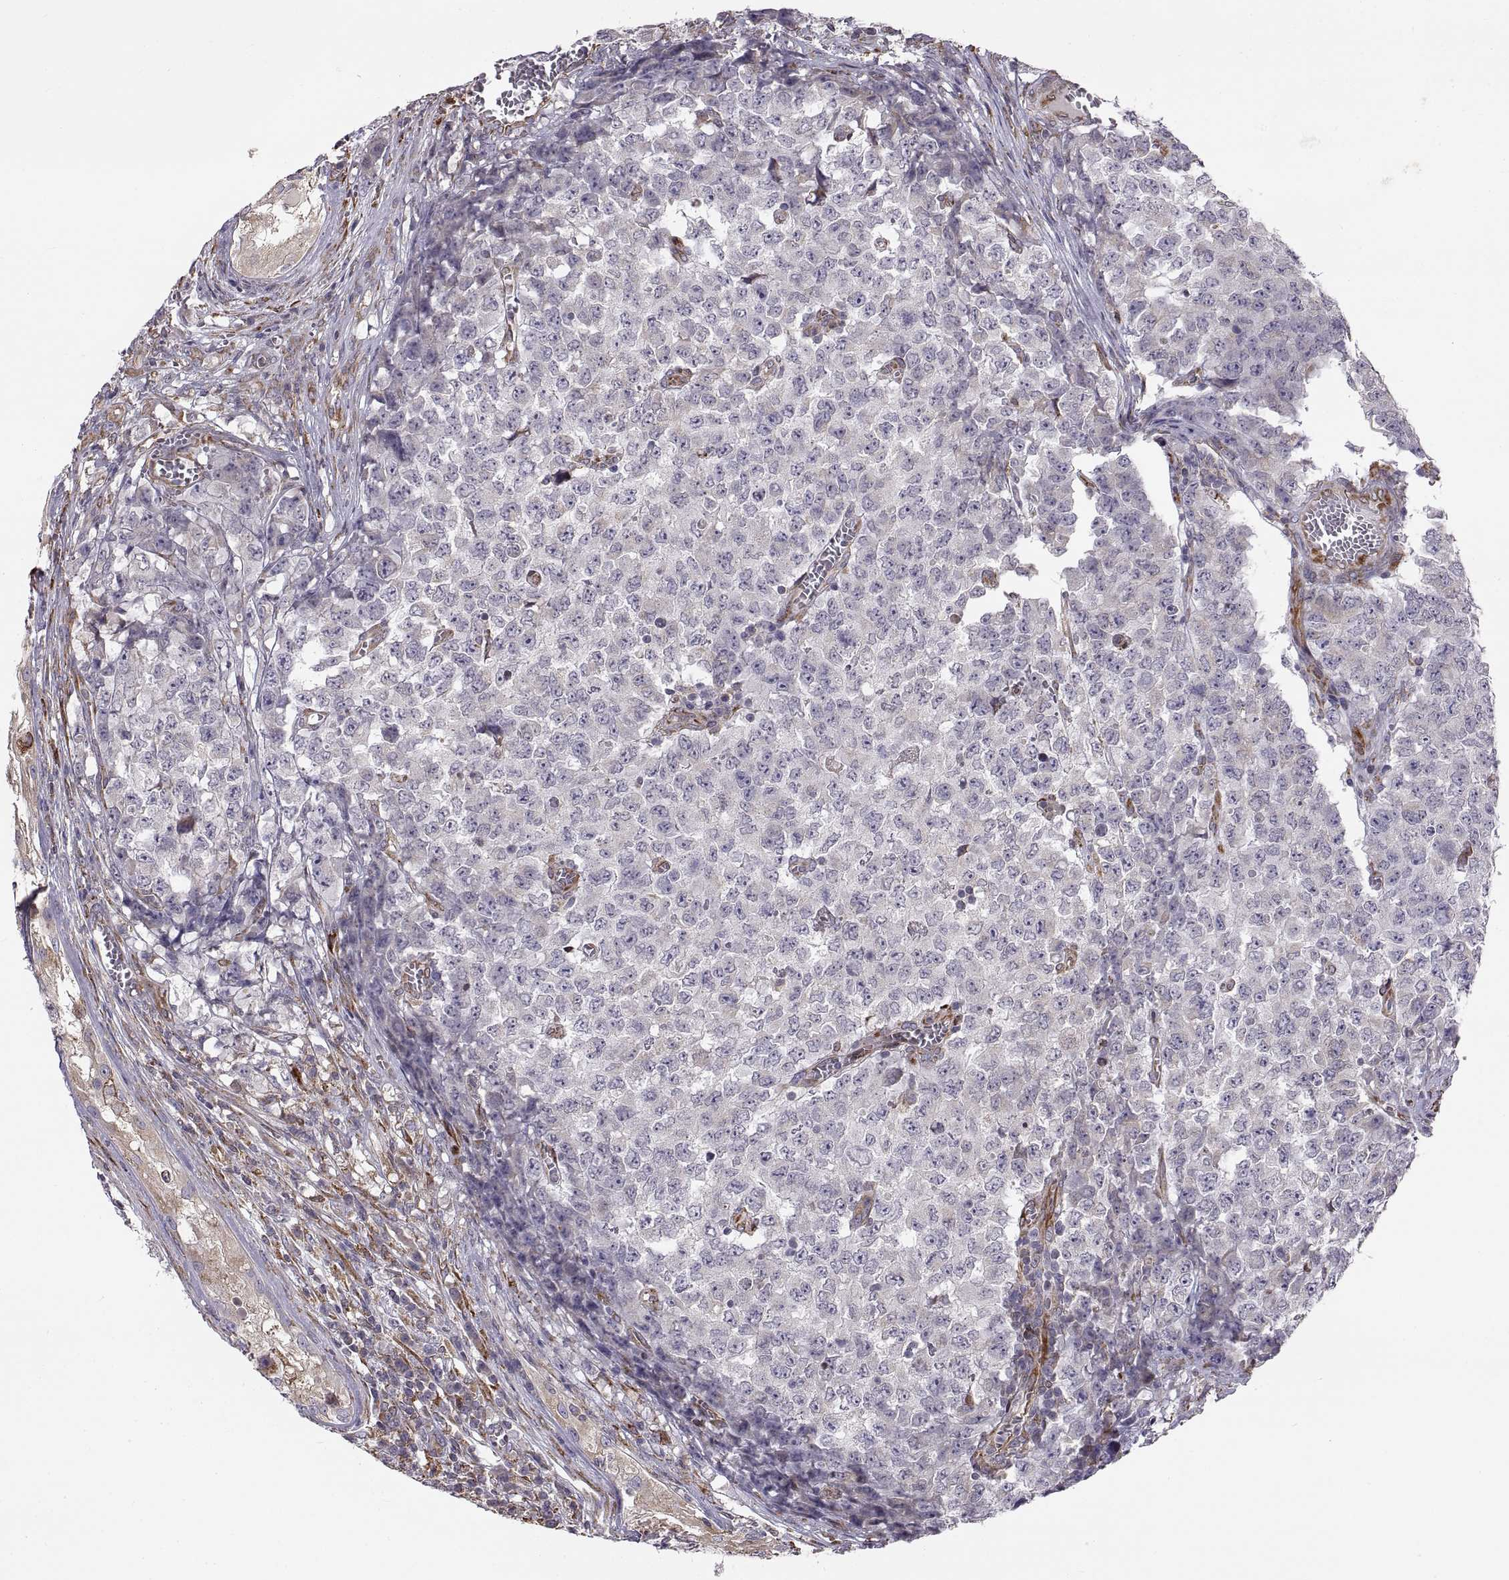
{"staining": {"intensity": "negative", "quantity": "none", "location": "none"}, "tissue": "testis cancer", "cell_type": "Tumor cells", "image_type": "cancer", "snomed": [{"axis": "morphology", "description": "Carcinoma, Embryonal, NOS"}, {"axis": "topography", "description": "Testis"}], "caption": "Protein analysis of testis cancer (embryonal carcinoma) displays no significant positivity in tumor cells.", "gene": "PLEKHB2", "patient": {"sex": "male", "age": 23}}